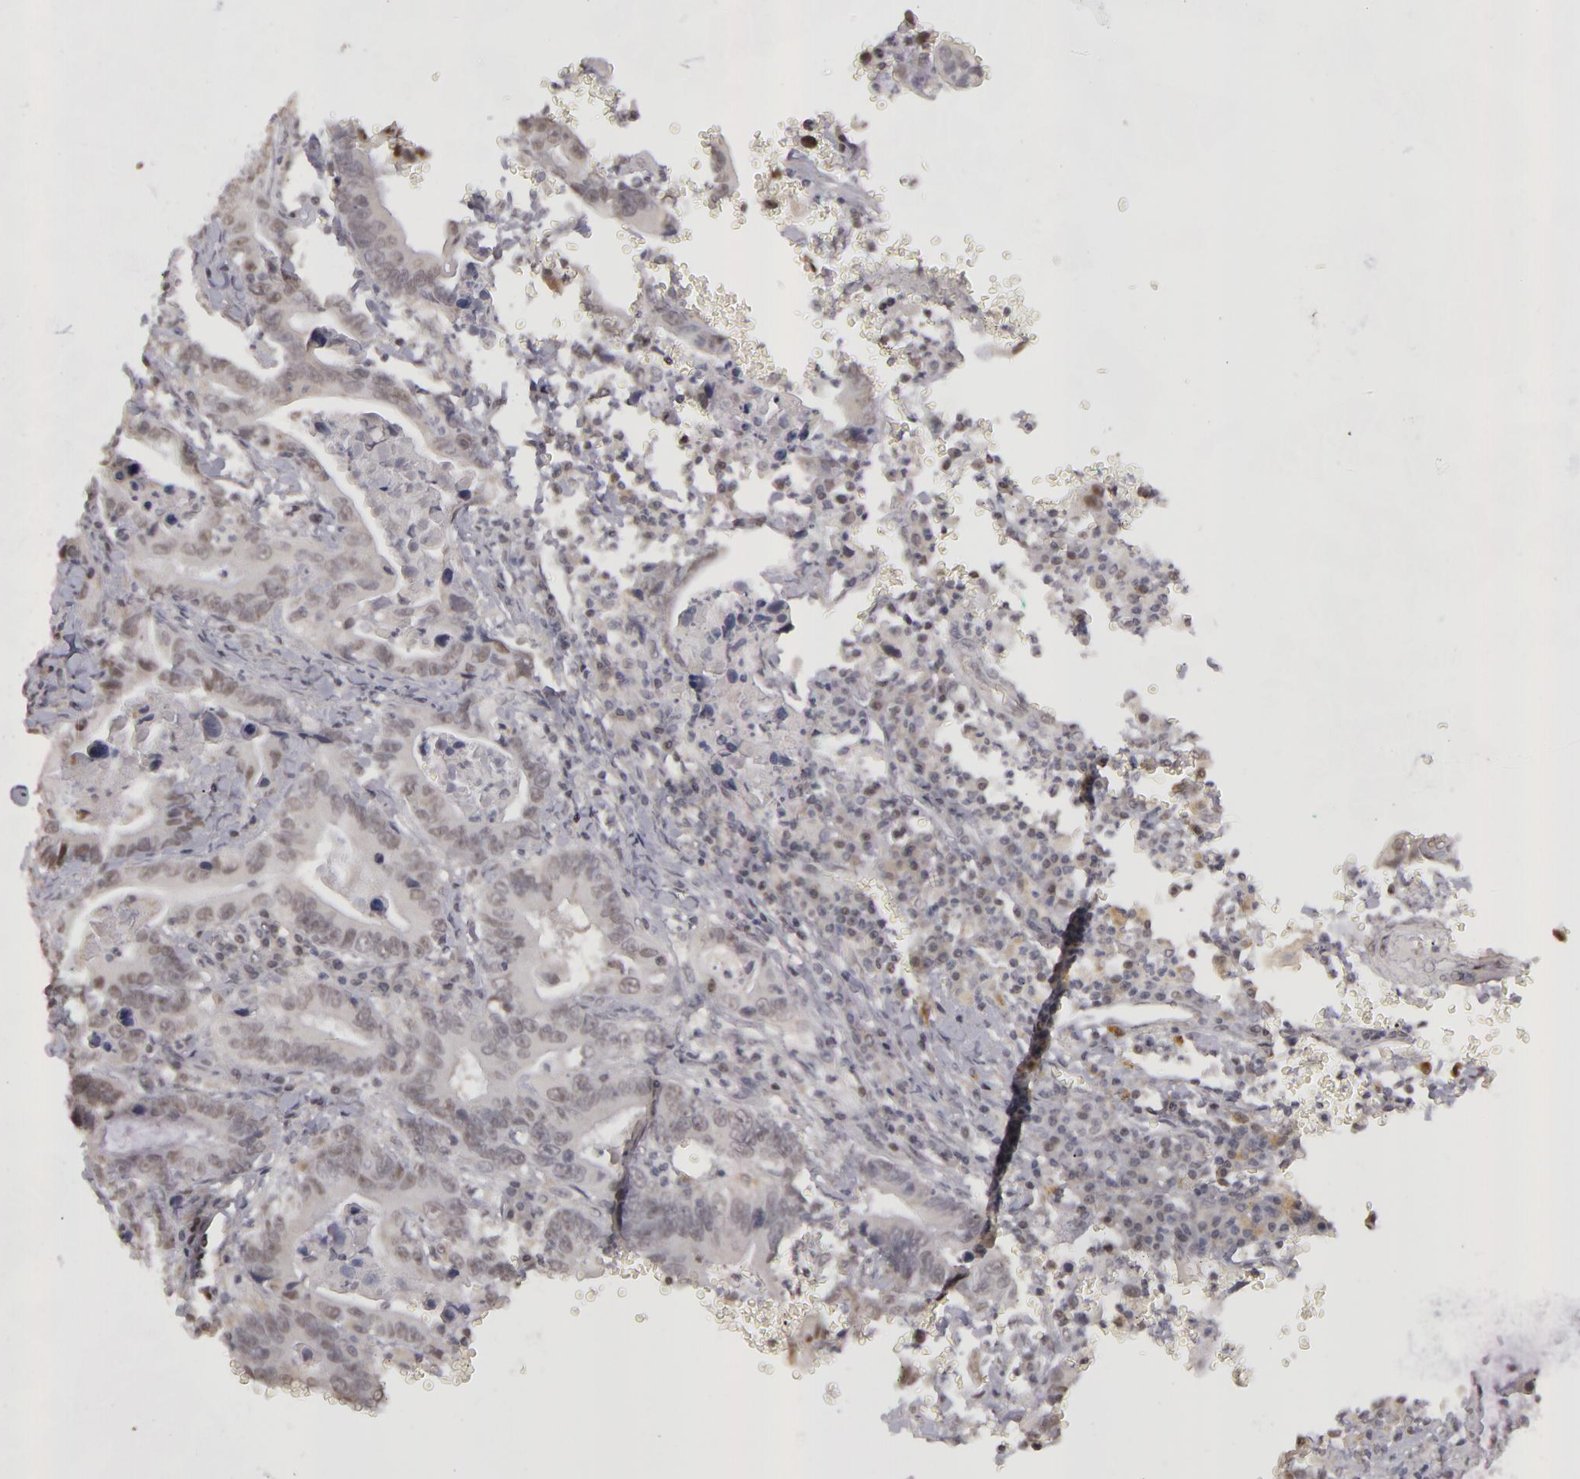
{"staining": {"intensity": "negative", "quantity": "none", "location": "none"}, "tissue": "stomach cancer", "cell_type": "Tumor cells", "image_type": "cancer", "snomed": [{"axis": "morphology", "description": "Adenocarcinoma, NOS"}, {"axis": "topography", "description": "Stomach, upper"}], "caption": "IHC micrograph of stomach cancer (adenocarcinoma) stained for a protein (brown), which shows no expression in tumor cells. (Brightfield microscopy of DAB immunohistochemistry at high magnification).", "gene": "RRP7A", "patient": {"sex": "male", "age": 63}}